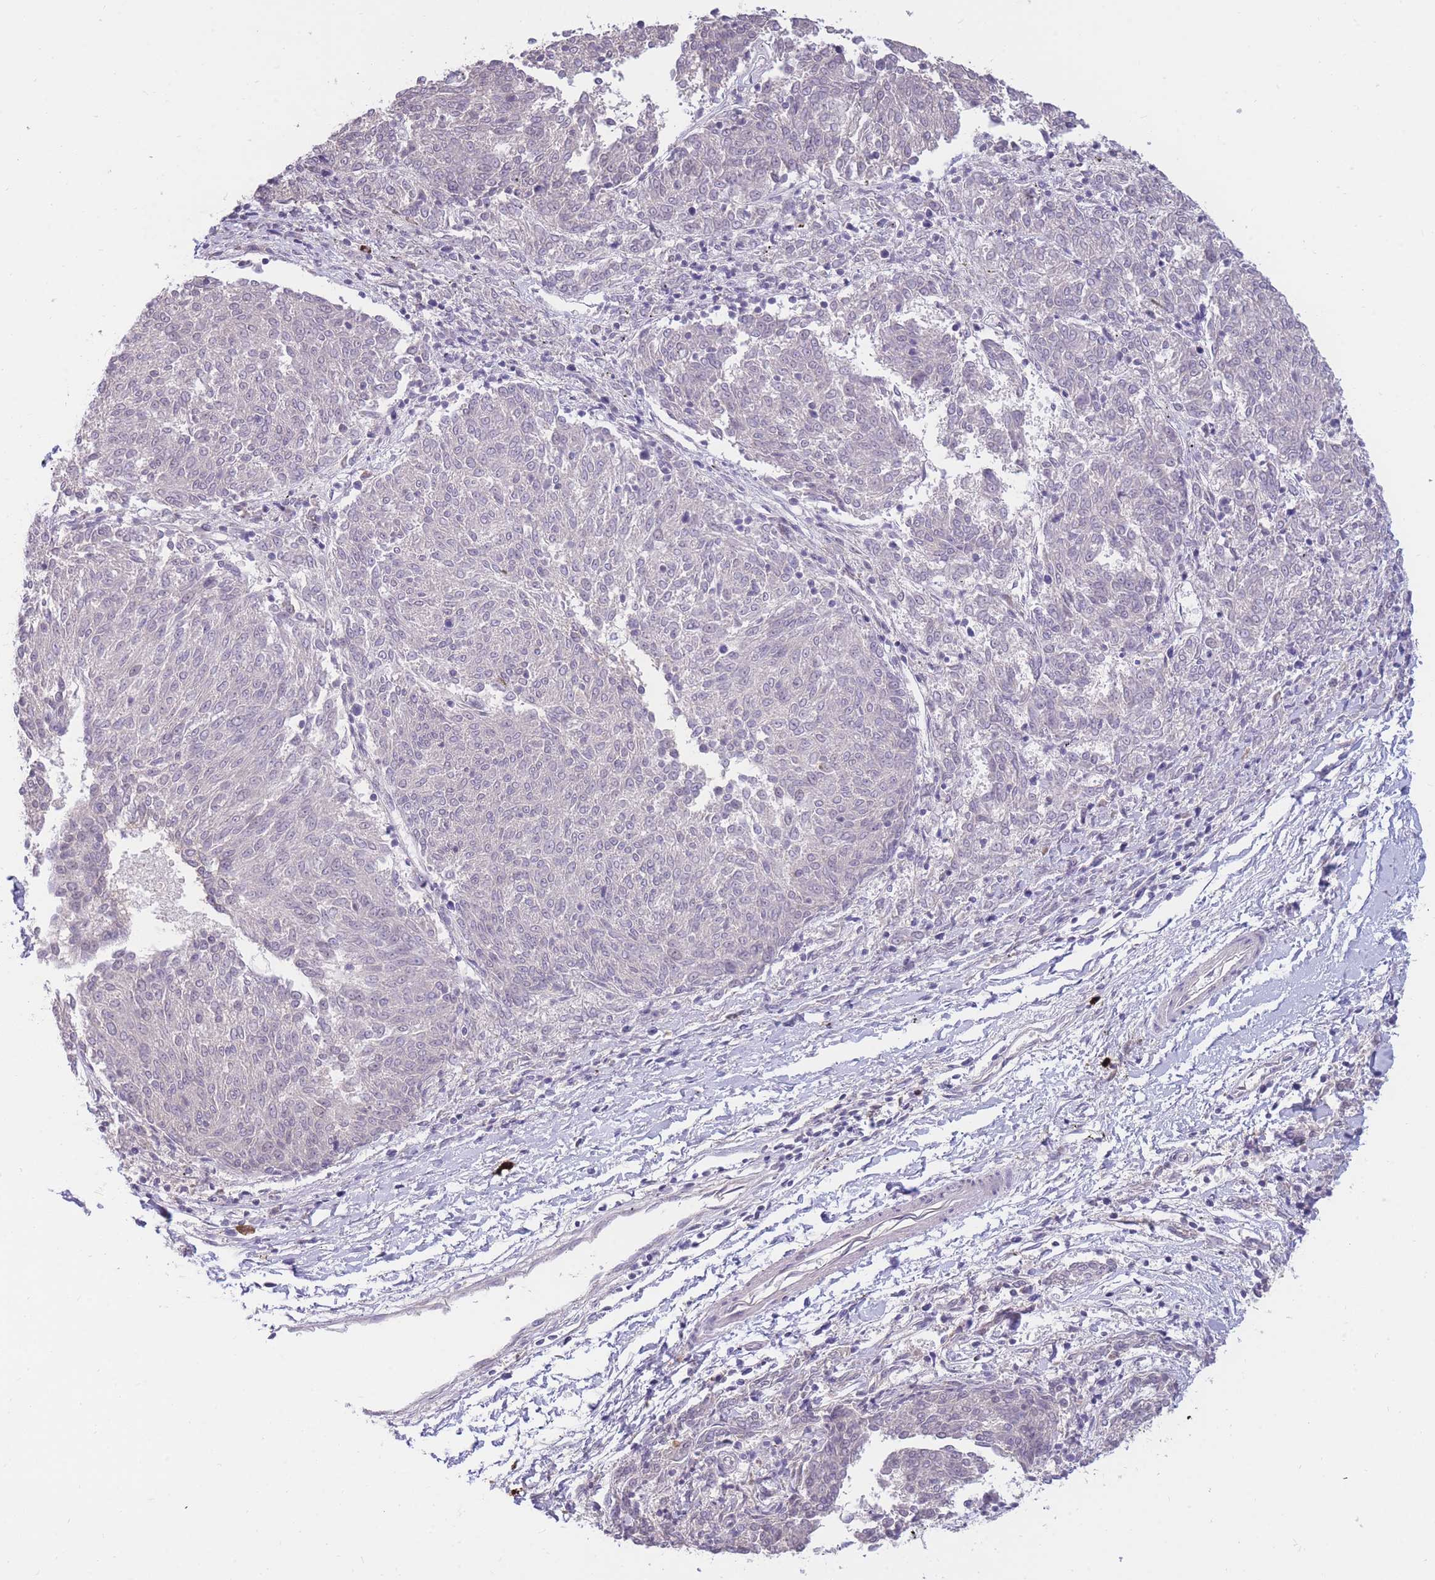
{"staining": {"intensity": "negative", "quantity": "none", "location": "none"}, "tissue": "melanoma", "cell_type": "Tumor cells", "image_type": "cancer", "snomed": [{"axis": "morphology", "description": "Malignant melanoma, NOS"}, {"axis": "topography", "description": "Skin"}], "caption": "DAB immunohistochemical staining of melanoma displays no significant staining in tumor cells.", "gene": "TPSD1", "patient": {"sex": "female", "age": 72}}